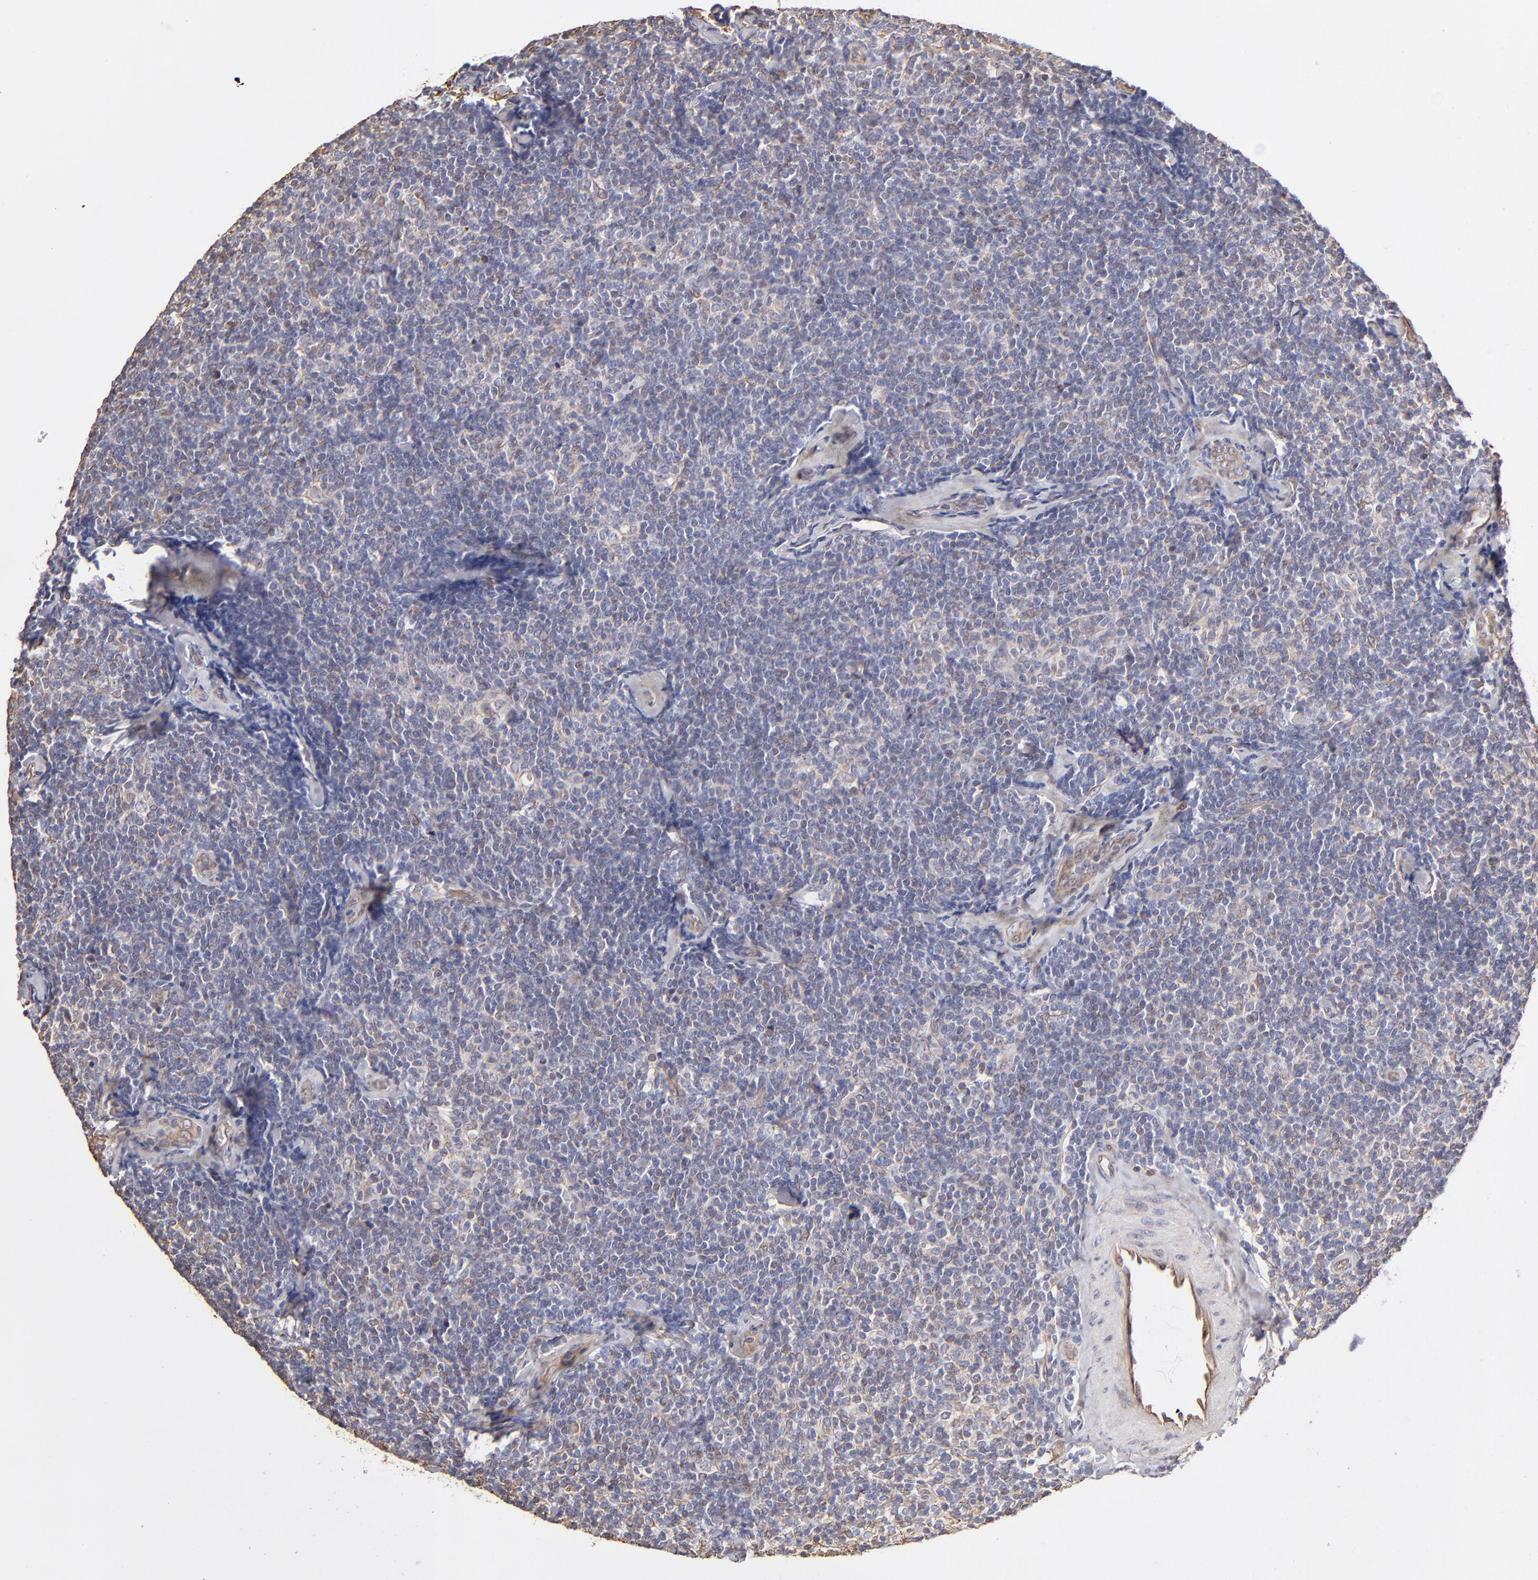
{"staining": {"intensity": "negative", "quantity": "none", "location": "none"}, "tissue": "lymphoma", "cell_type": "Tumor cells", "image_type": "cancer", "snomed": [{"axis": "morphology", "description": "Malignant lymphoma, non-Hodgkin's type, Low grade"}, {"axis": "topography", "description": "Lymph node"}], "caption": "Tumor cells are negative for brown protein staining in low-grade malignant lymphoma, non-Hodgkin's type.", "gene": "ABCC1", "patient": {"sex": "female", "age": 56}}